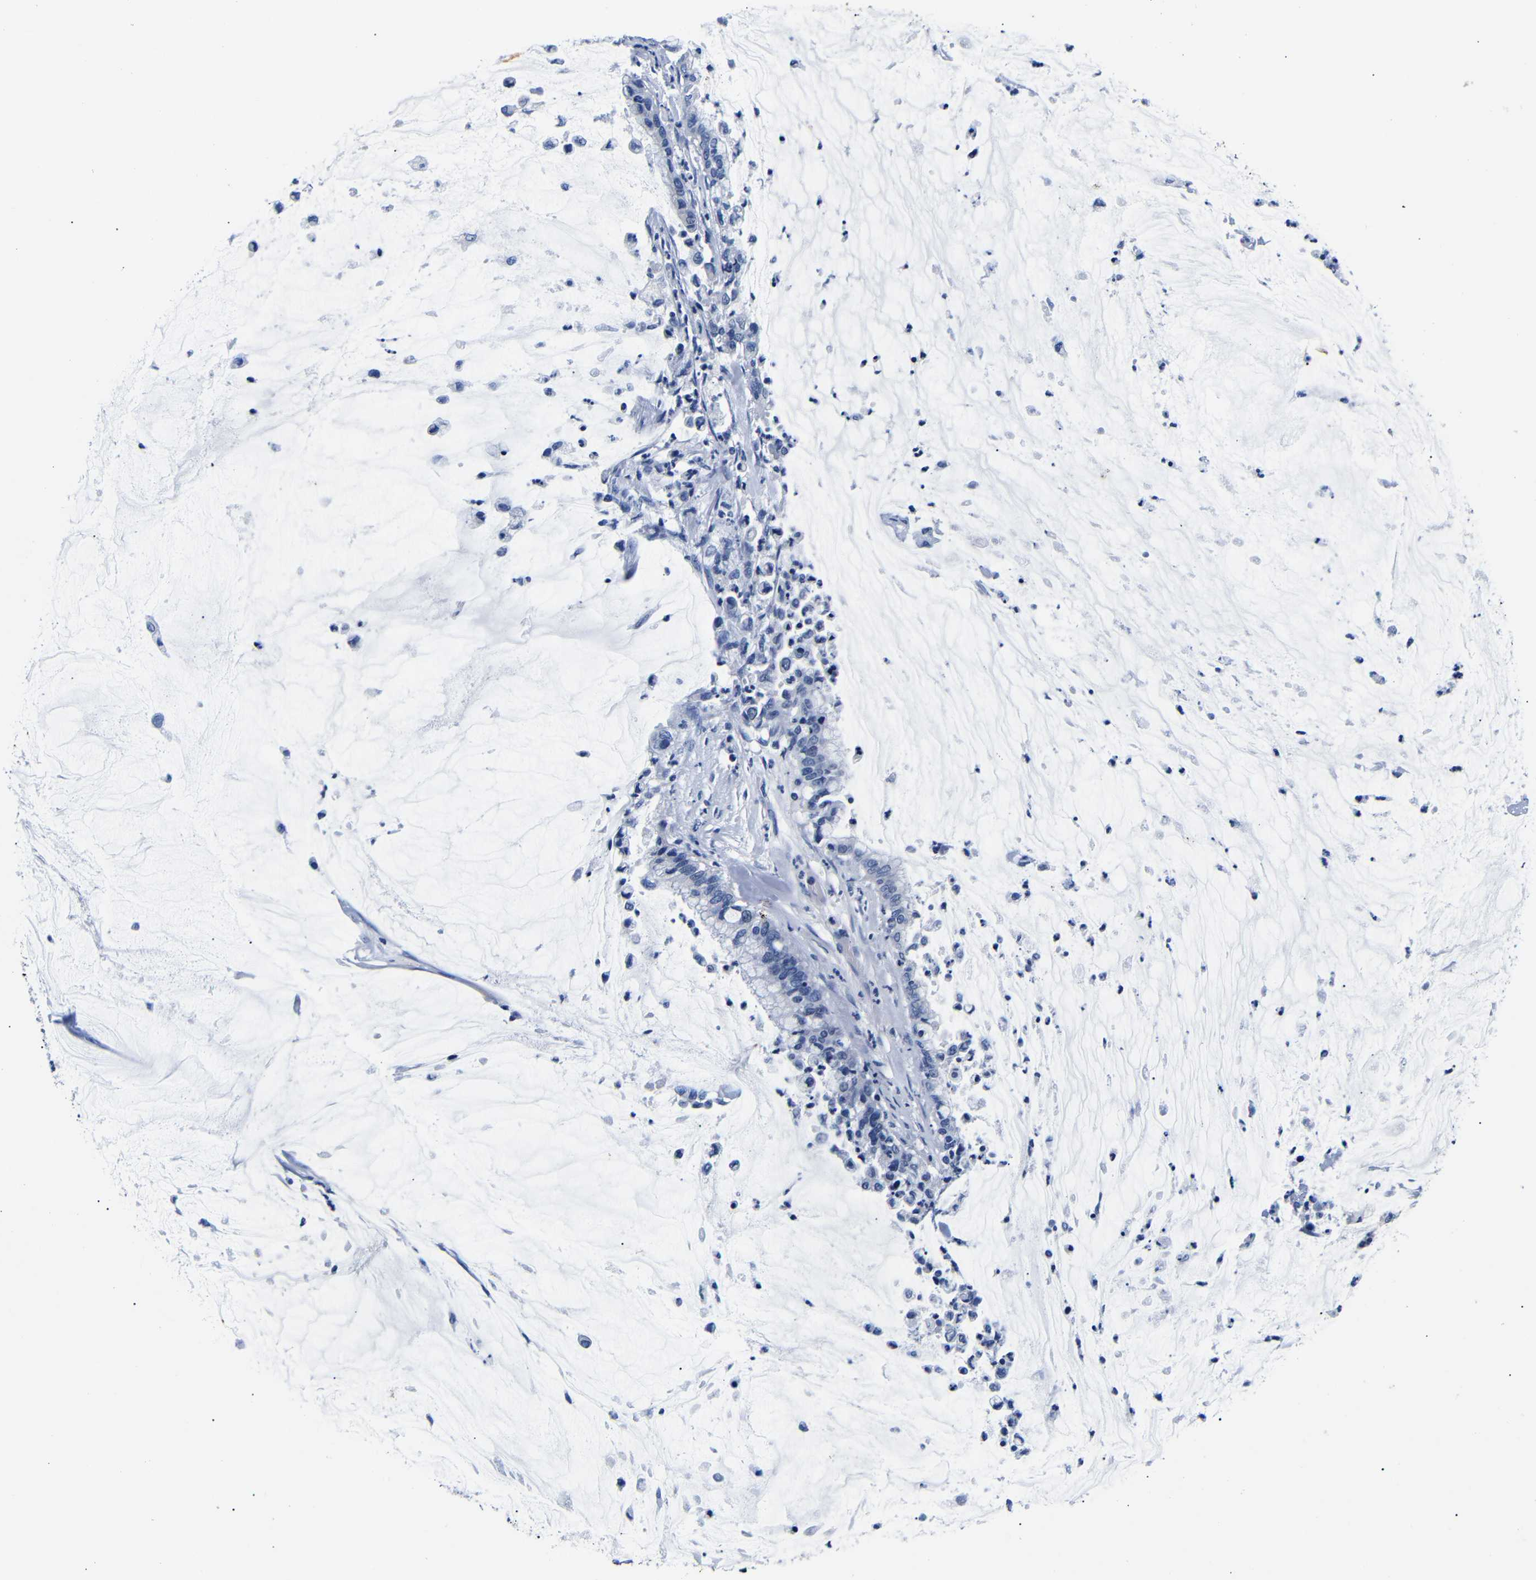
{"staining": {"intensity": "negative", "quantity": "none", "location": "none"}, "tissue": "pancreatic cancer", "cell_type": "Tumor cells", "image_type": "cancer", "snomed": [{"axis": "morphology", "description": "Adenocarcinoma, NOS"}, {"axis": "topography", "description": "Pancreas"}], "caption": "The histopathology image displays no significant positivity in tumor cells of pancreatic cancer.", "gene": "GAP43", "patient": {"sex": "male", "age": 41}}